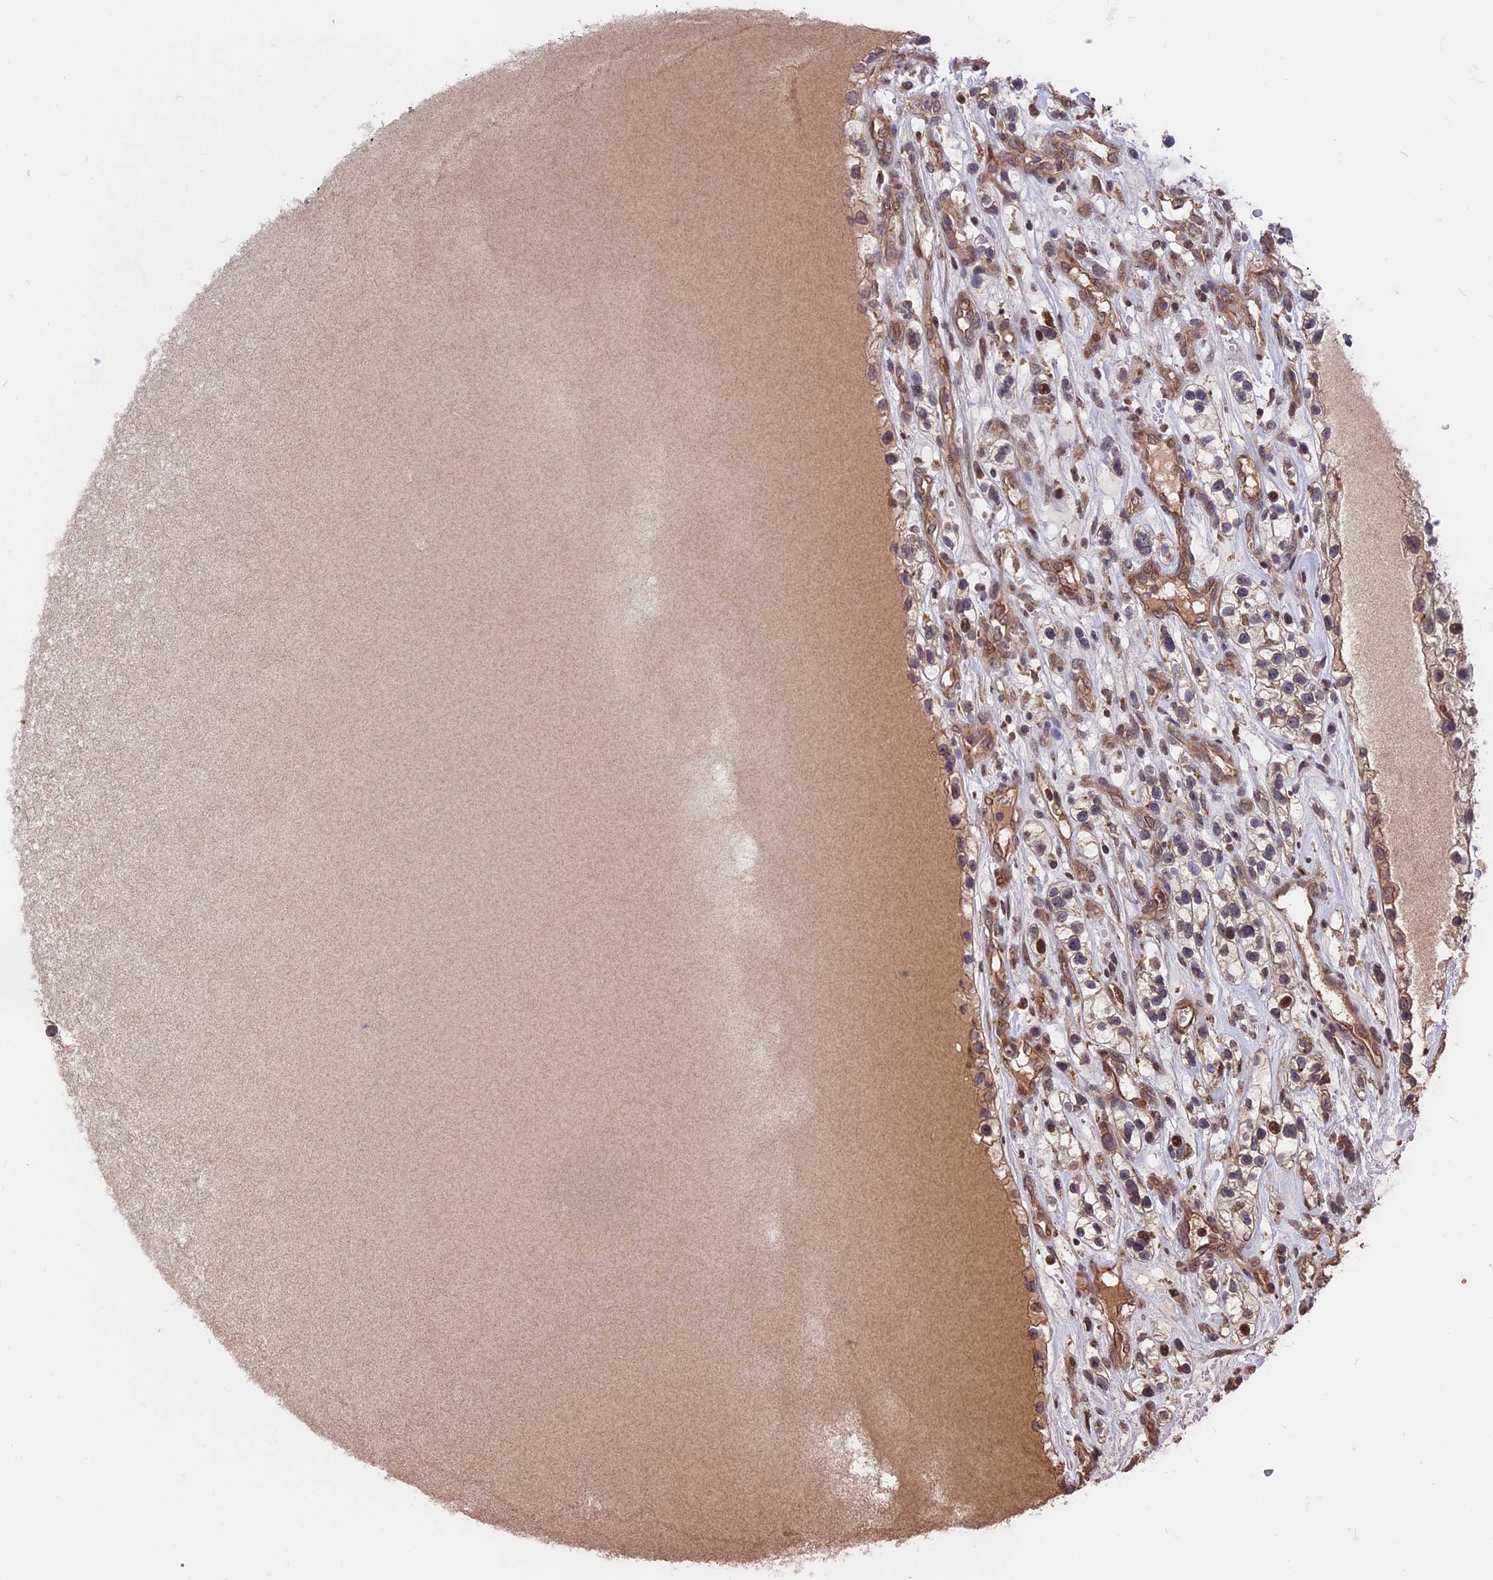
{"staining": {"intensity": "moderate", "quantity": "<25%", "location": "cytoplasmic/membranous,nuclear"}, "tissue": "renal cancer", "cell_type": "Tumor cells", "image_type": "cancer", "snomed": [{"axis": "morphology", "description": "Adenocarcinoma, NOS"}, {"axis": "topography", "description": "Kidney"}], "caption": "Tumor cells demonstrate moderate cytoplasmic/membranous and nuclear expression in about <25% of cells in adenocarcinoma (renal).", "gene": "ZNF598", "patient": {"sex": "female", "age": 57}}